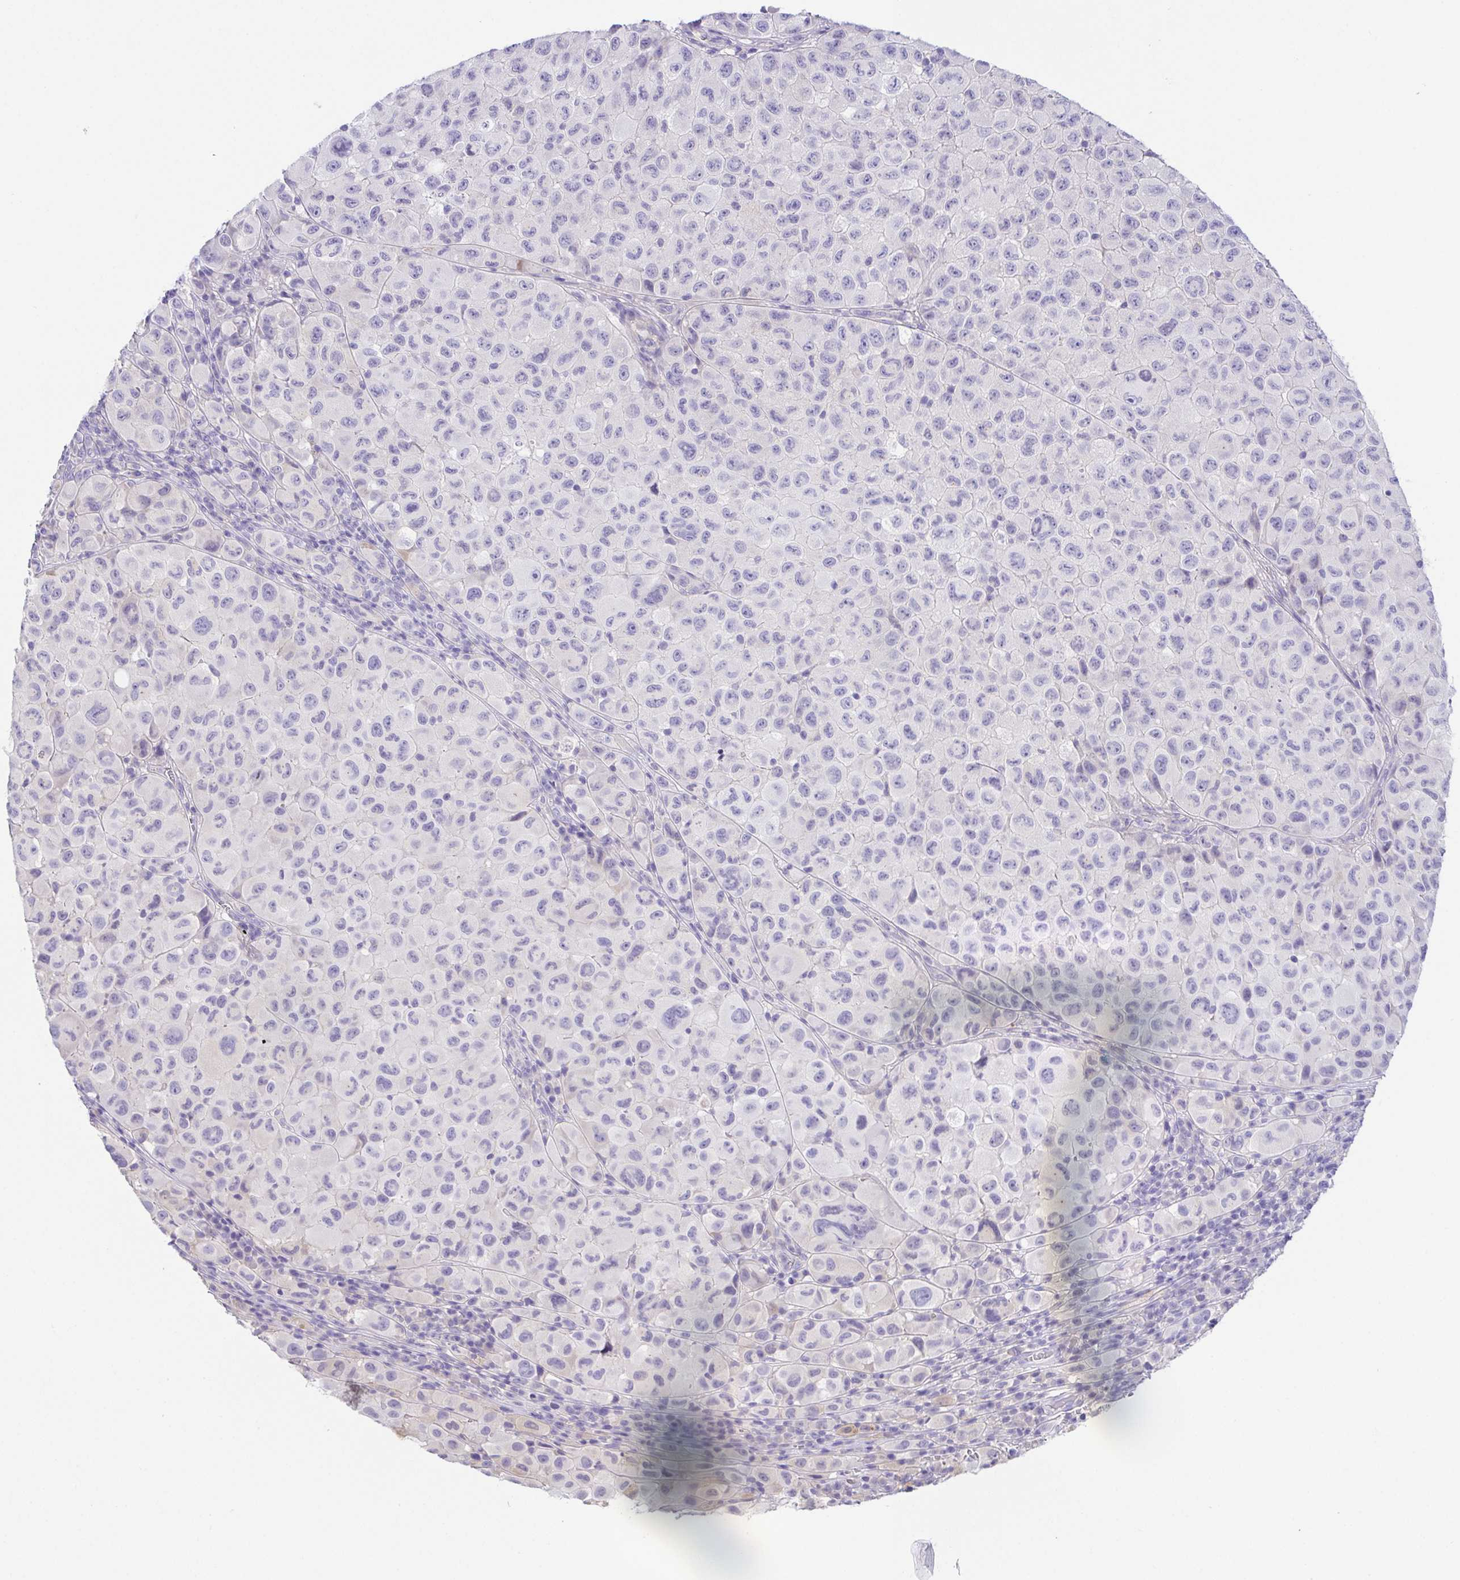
{"staining": {"intensity": "negative", "quantity": "none", "location": "none"}, "tissue": "melanoma", "cell_type": "Tumor cells", "image_type": "cancer", "snomed": [{"axis": "morphology", "description": "Malignant melanoma, NOS"}, {"axis": "topography", "description": "Skin"}], "caption": "The IHC histopathology image has no significant staining in tumor cells of malignant melanoma tissue. Brightfield microscopy of immunohistochemistry stained with DAB (brown) and hematoxylin (blue), captured at high magnification.", "gene": "KRTDAP", "patient": {"sex": "male", "age": 93}}